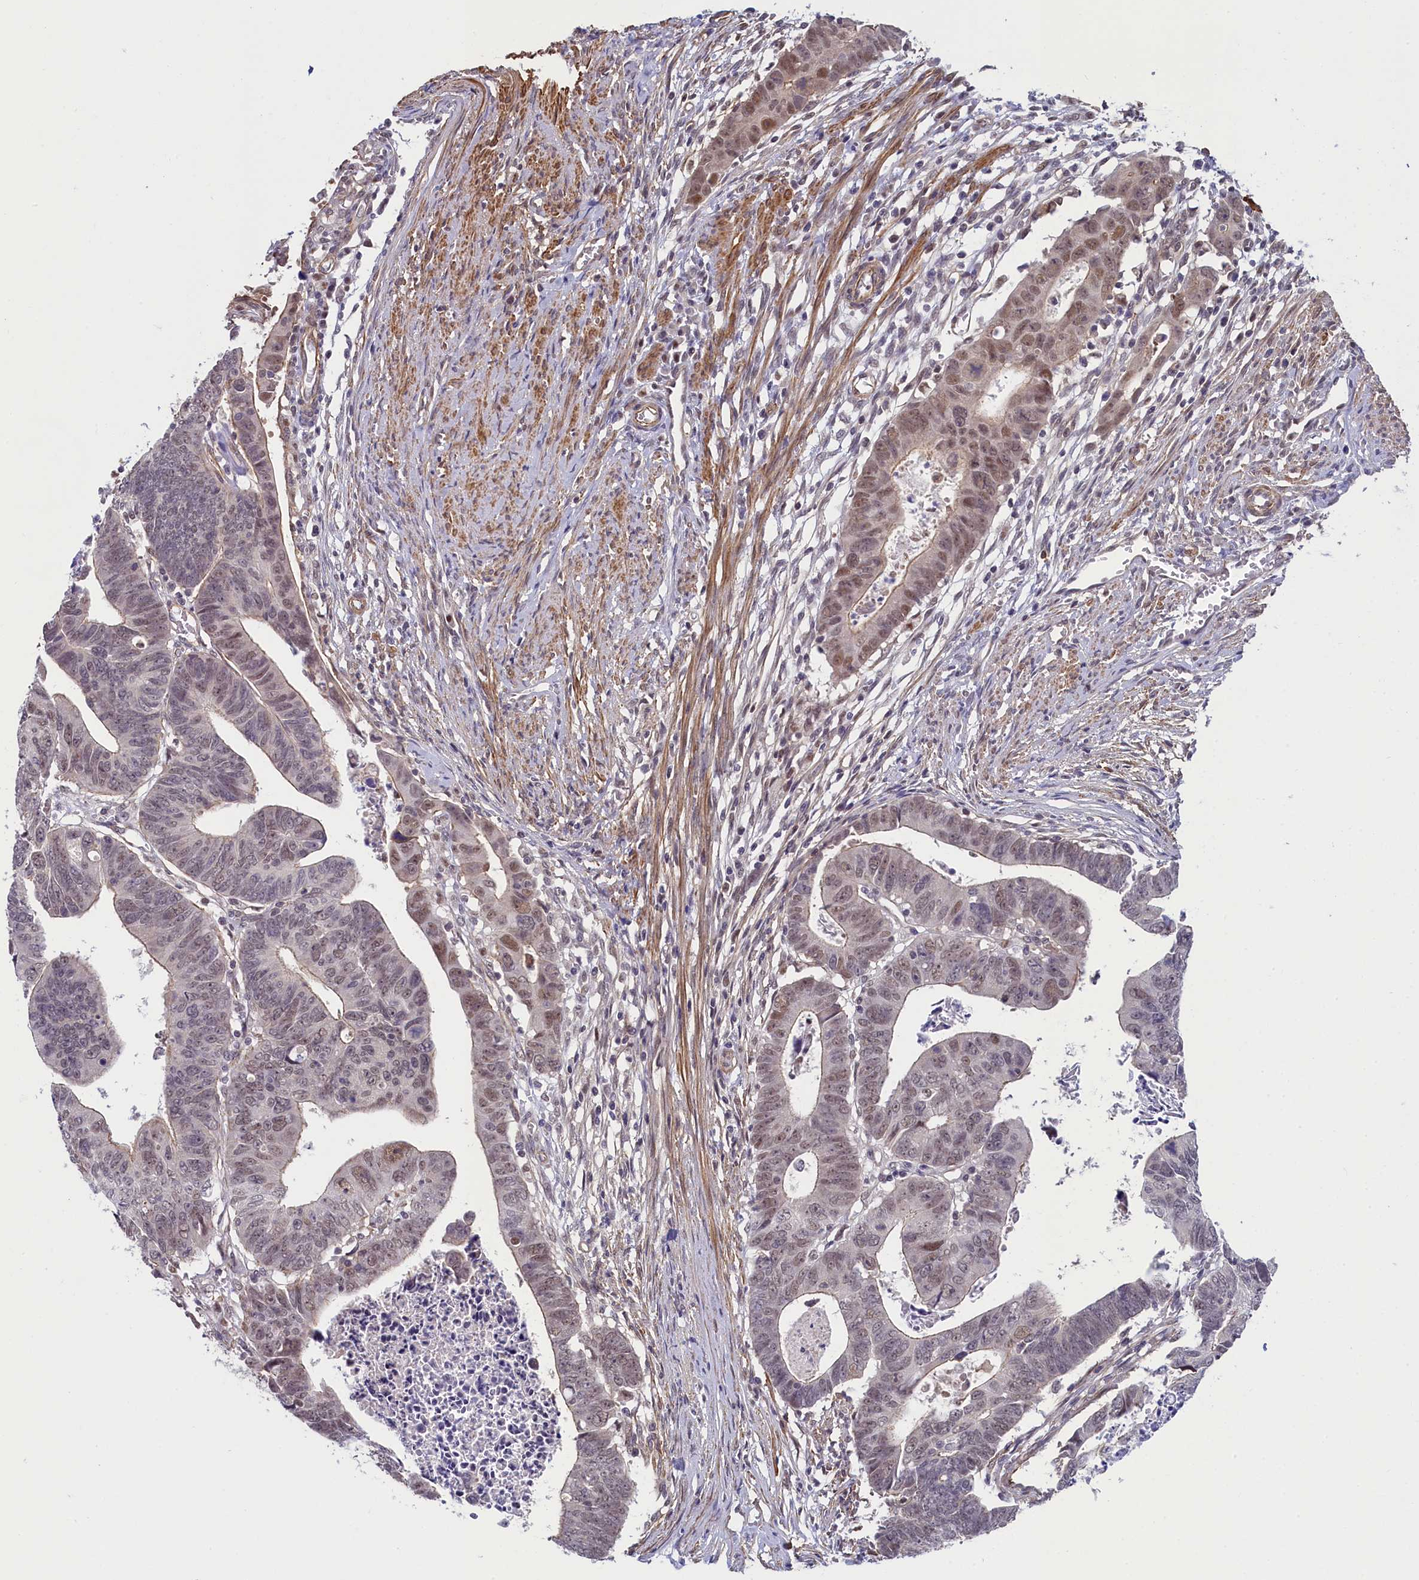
{"staining": {"intensity": "moderate", "quantity": "<25%", "location": "nuclear"}, "tissue": "colorectal cancer", "cell_type": "Tumor cells", "image_type": "cancer", "snomed": [{"axis": "morphology", "description": "Adenocarcinoma, NOS"}, {"axis": "topography", "description": "Rectum"}], "caption": "Colorectal cancer stained with a brown dye exhibits moderate nuclear positive staining in about <25% of tumor cells.", "gene": "INTS14", "patient": {"sex": "female", "age": 65}}